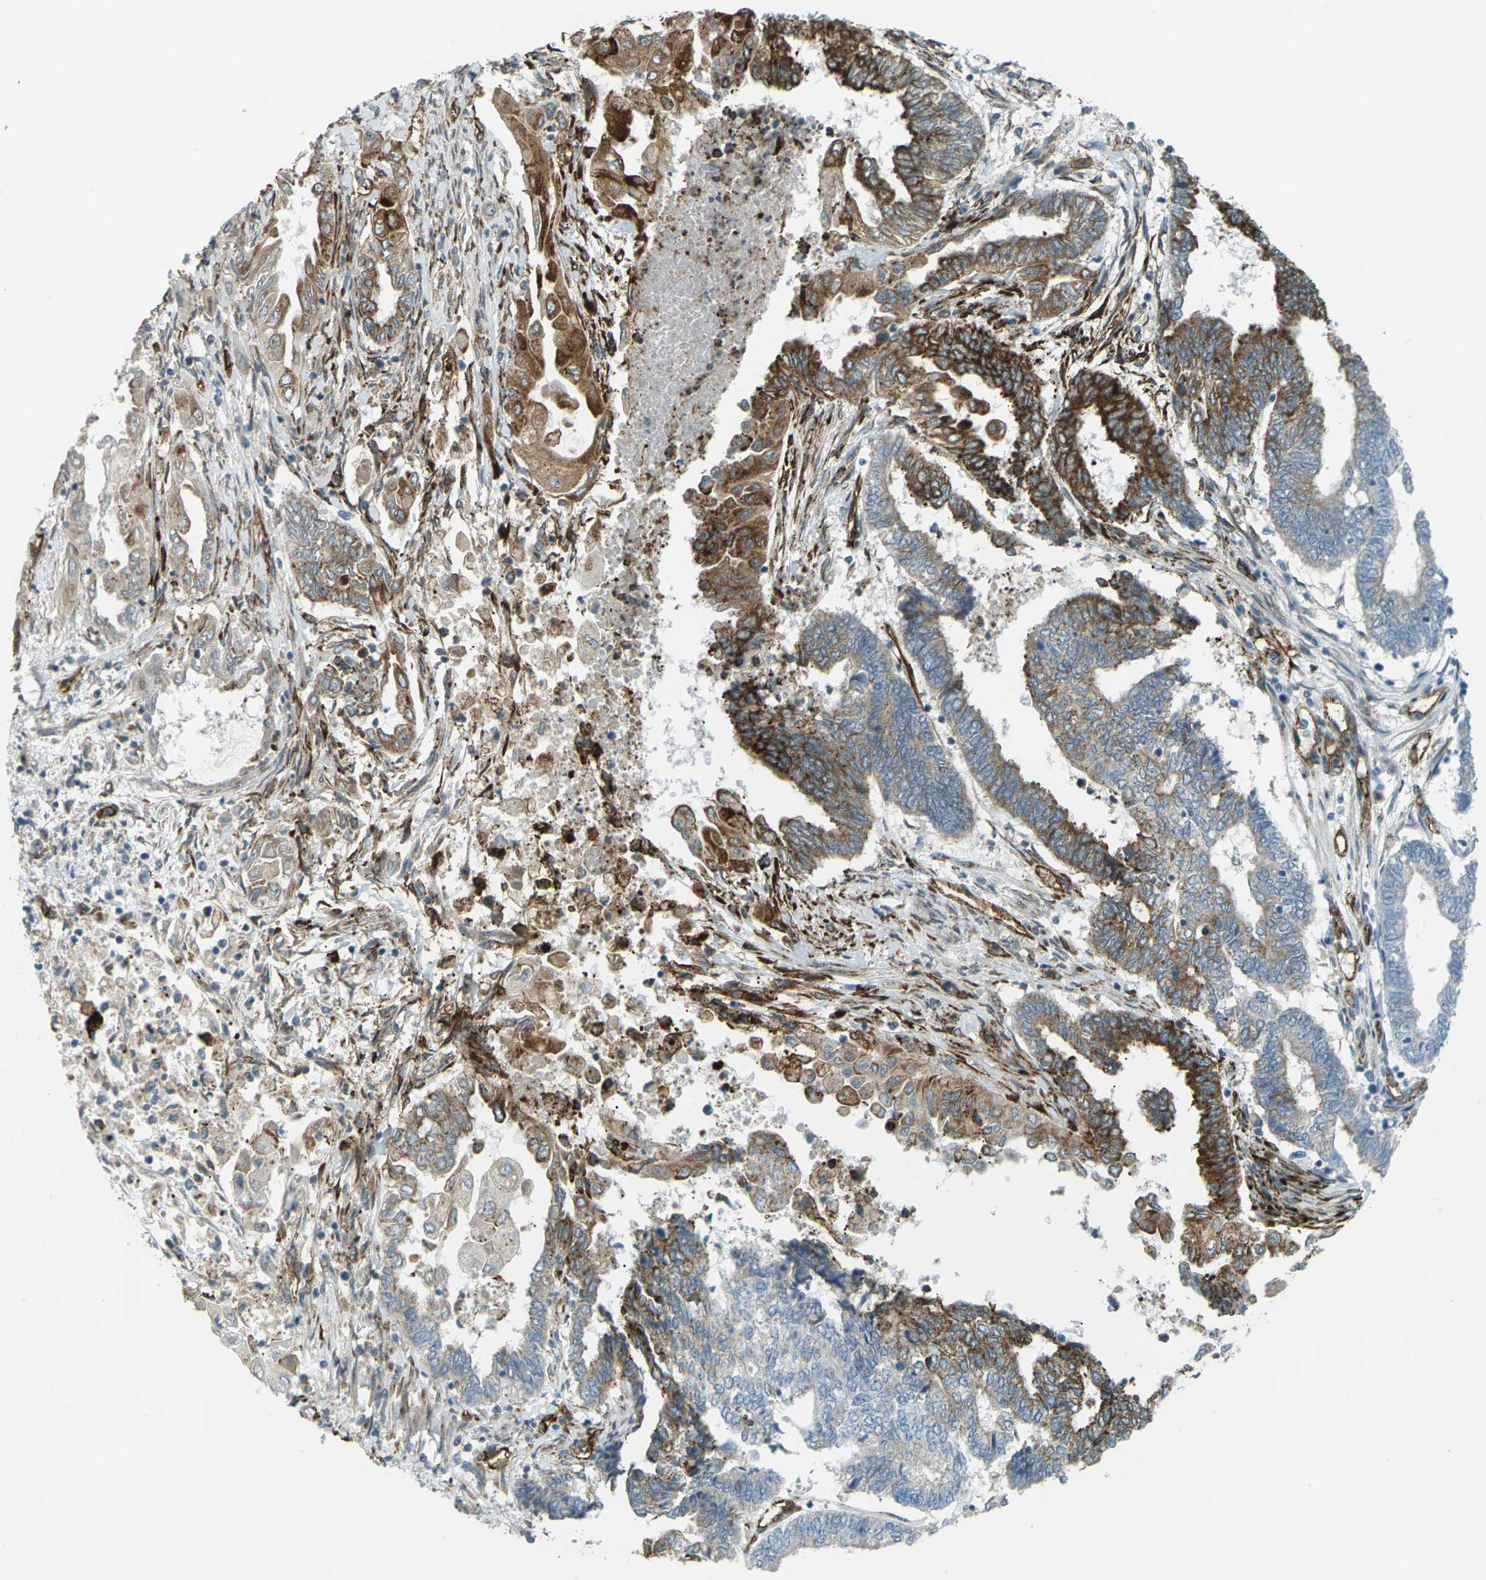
{"staining": {"intensity": "strong", "quantity": "<25%", "location": "cytoplasmic/membranous"}, "tissue": "endometrial cancer", "cell_type": "Tumor cells", "image_type": "cancer", "snomed": [{"axis": "morphology", "description": "Adenocarcinoma, NOS"}, {"axis": "topography", "description": "Uterus"}, {"axis": "topography", "description": "Endometrium"}], "caption": "The image reveals a brown stain indicating the presence of a protein in the cytoplasmic/membranous of tumor cells in endometrial cancer (adenocarcinoma).", "gene": "S1PR1", "patient": {"sex": "female", "age": 70}}